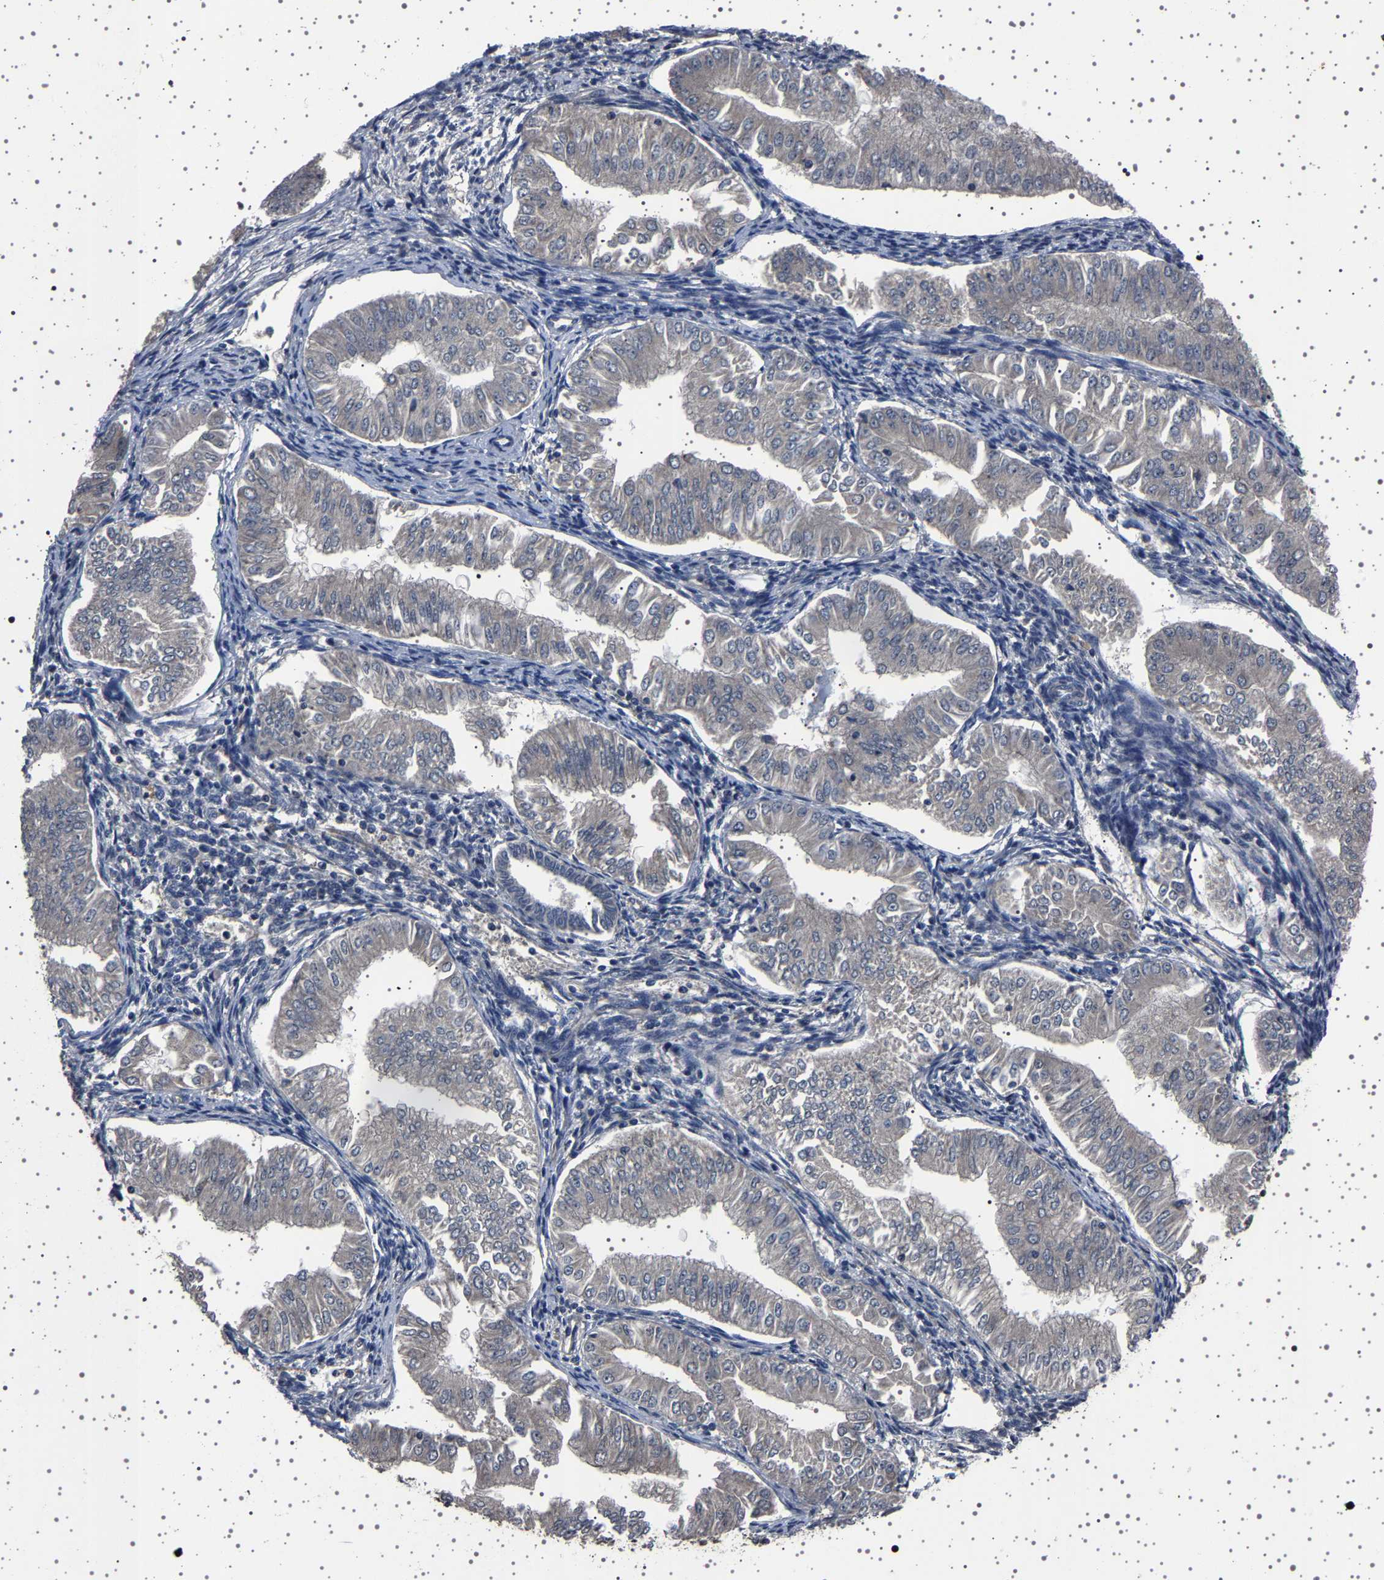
{"staining": {"intensity": "negative", "quantity": "none", "location": "none"}, "tissue": "endometrial cancer", "cell_type": "Tumor cells", "image_type": "cancer", "snomed": [{"axis": "morphology", "description": "Normal tissue, NOS"}, {"axis": "morphology", "description": "Adenocarcinoma, NOS"}, {"axis": "topography", "description": "Endometrium"}], "caption": "This is a micrograph of IHC staining of endometrial cancer, which shows no expression in tumor cells. (Immunohistochemistry (ihc), brightfield microscopy, high magnification).", "gene": "NCKAP1", "patient": {"sex": "female", "age": 53}}